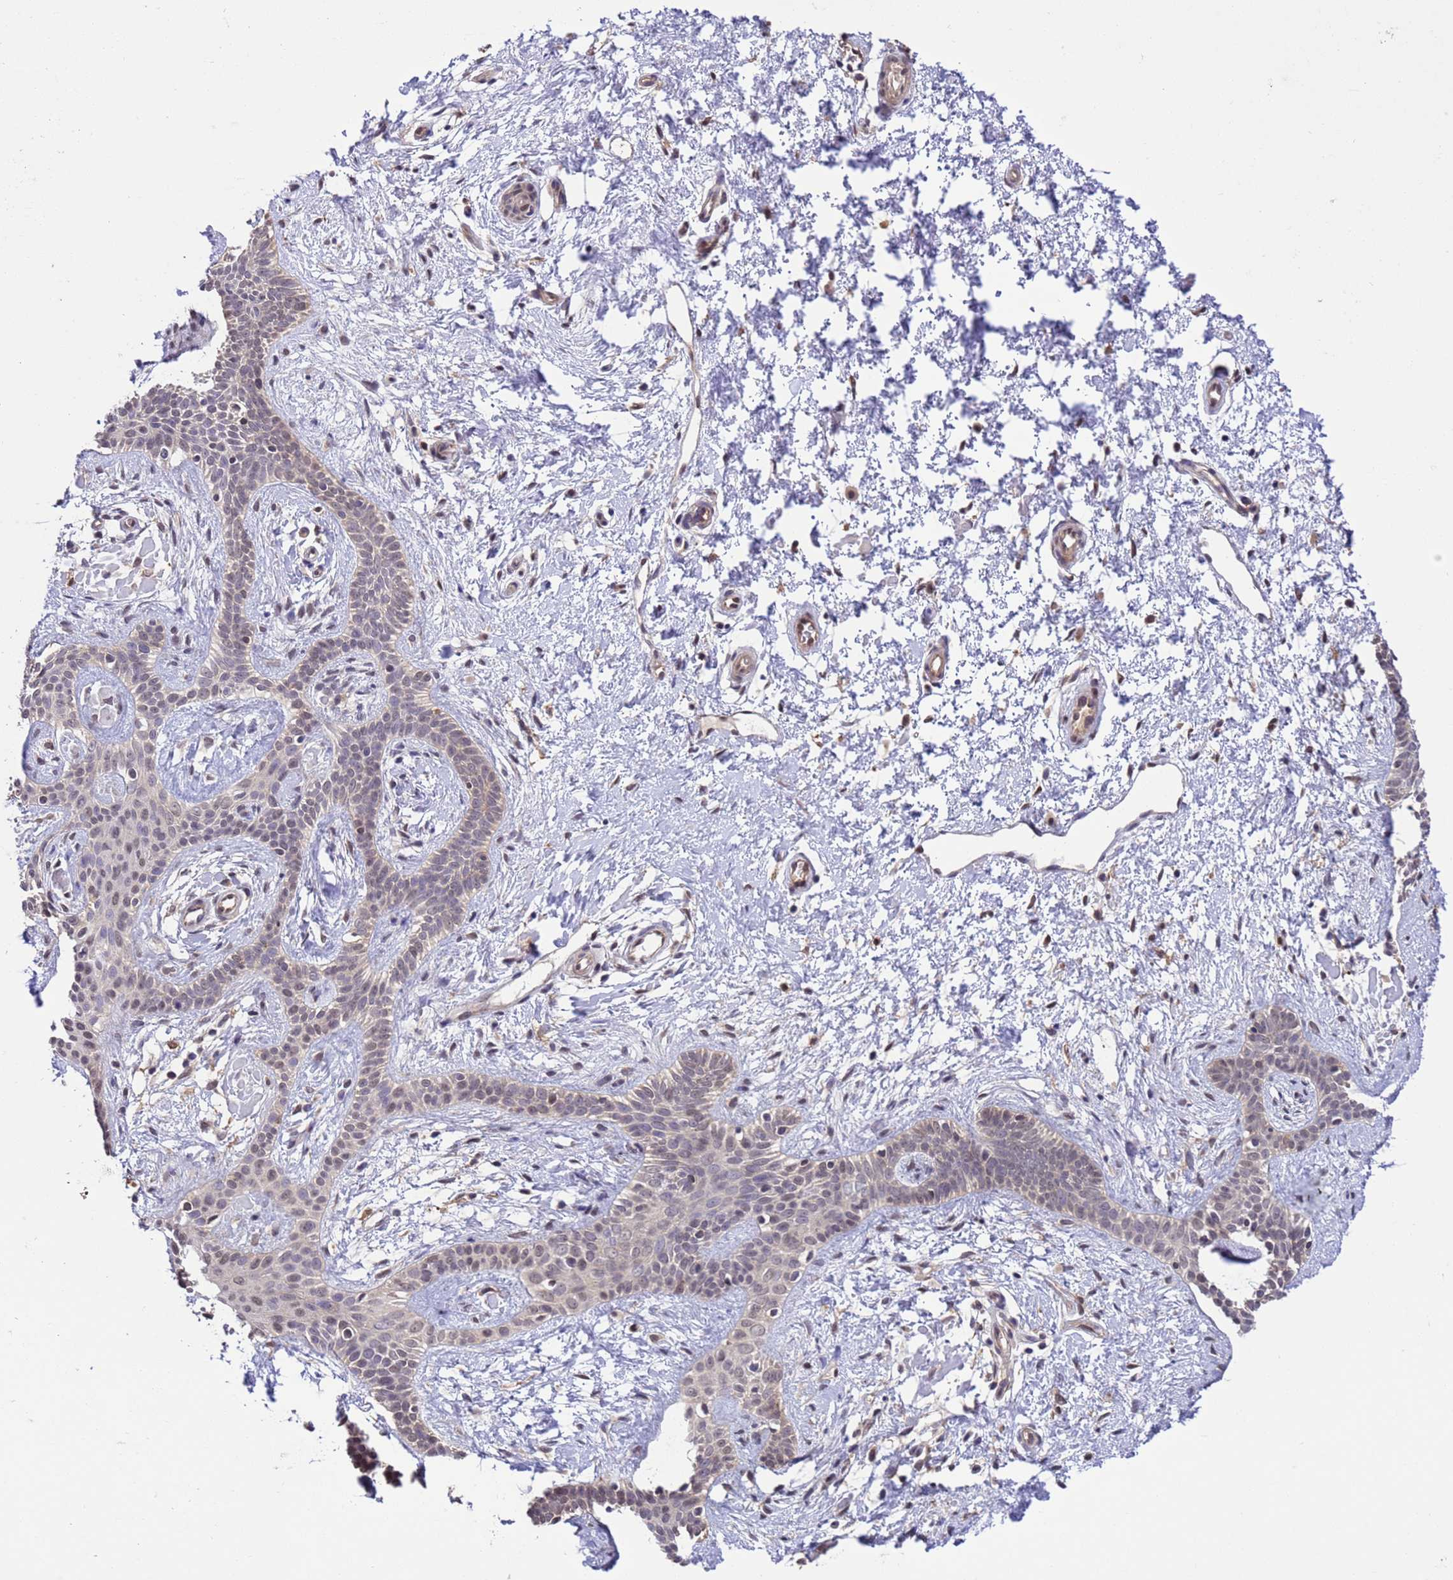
{"staining": {"intensity": "weak", "quantity": "25%-75%", "location": "nuclear"}, "tissue": "skin cancer", "cell_type": "Tumor cells", "image_type": "cancer", "snomed": [{"axis": "morphology", "description": "Basal cell carcinoma"}, {"axis": "topography", "description": "Skin"}], "caption": "Immunohistochemical staining of human skin cancer (basal cell carcinoma) demonstrates weak nuclear protein expression in about 25%-75% of tumor cells.", "gene": "ZFP69B", "patient": {"sex": "male", "age": 78}}